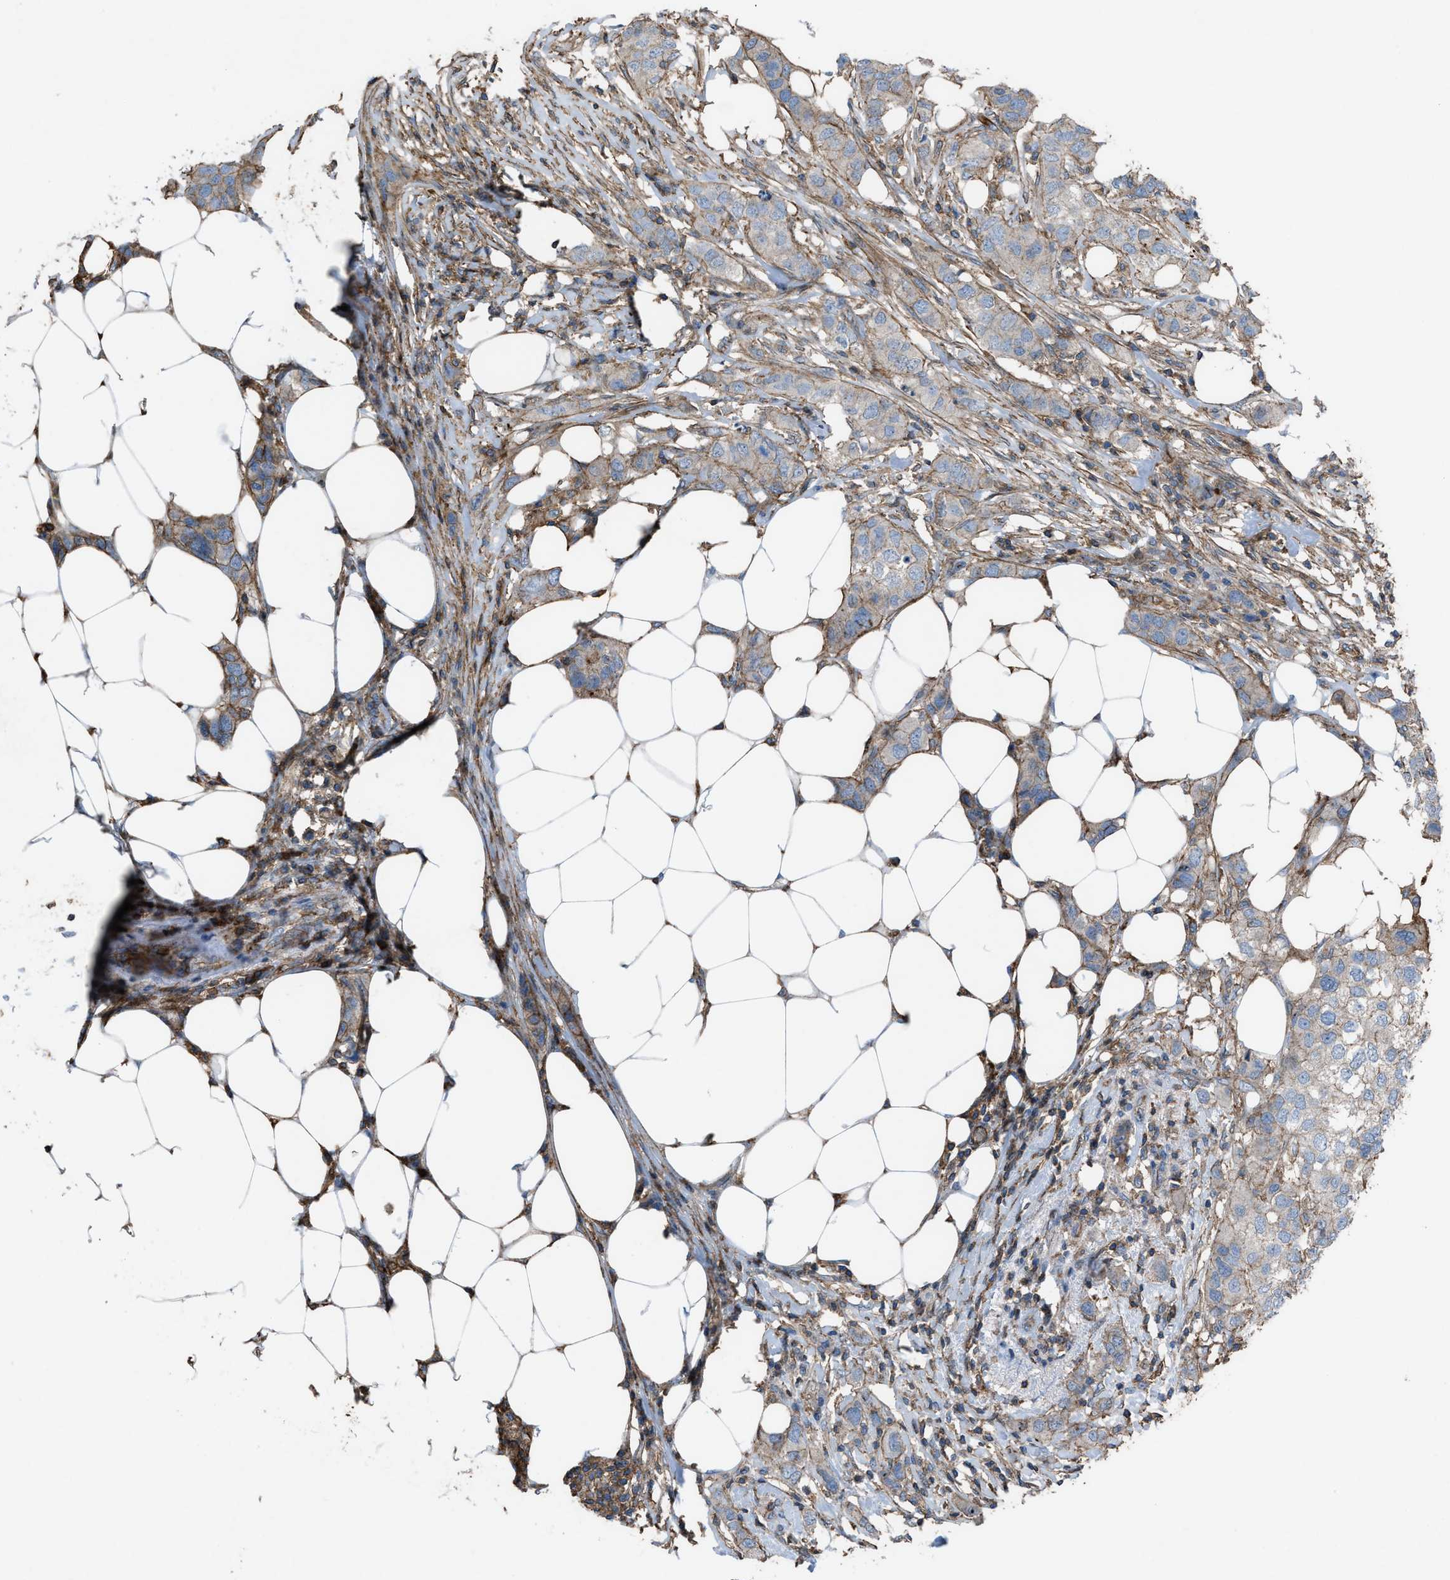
{"staining": {"intensity": "weak", "quantity": ">75%", "location": "cytoplasmic/membranous"}, "tissue": "breast cancer", "cell_type": "Tumor cells", "image_type": "cancer", "snomed": [{"axis": "morphology", "description": "Duct carcinoma"}, {"axis": "topography", "description": "Breast"}], "caption": "Invasive ductal carcinoma (breast) stained with IHC displays weak cytoplasmic/membranous expression in approximately >75% of tumor cells.", "gene": "NCK2", "patient": {"sex": "female", "age": 50}}